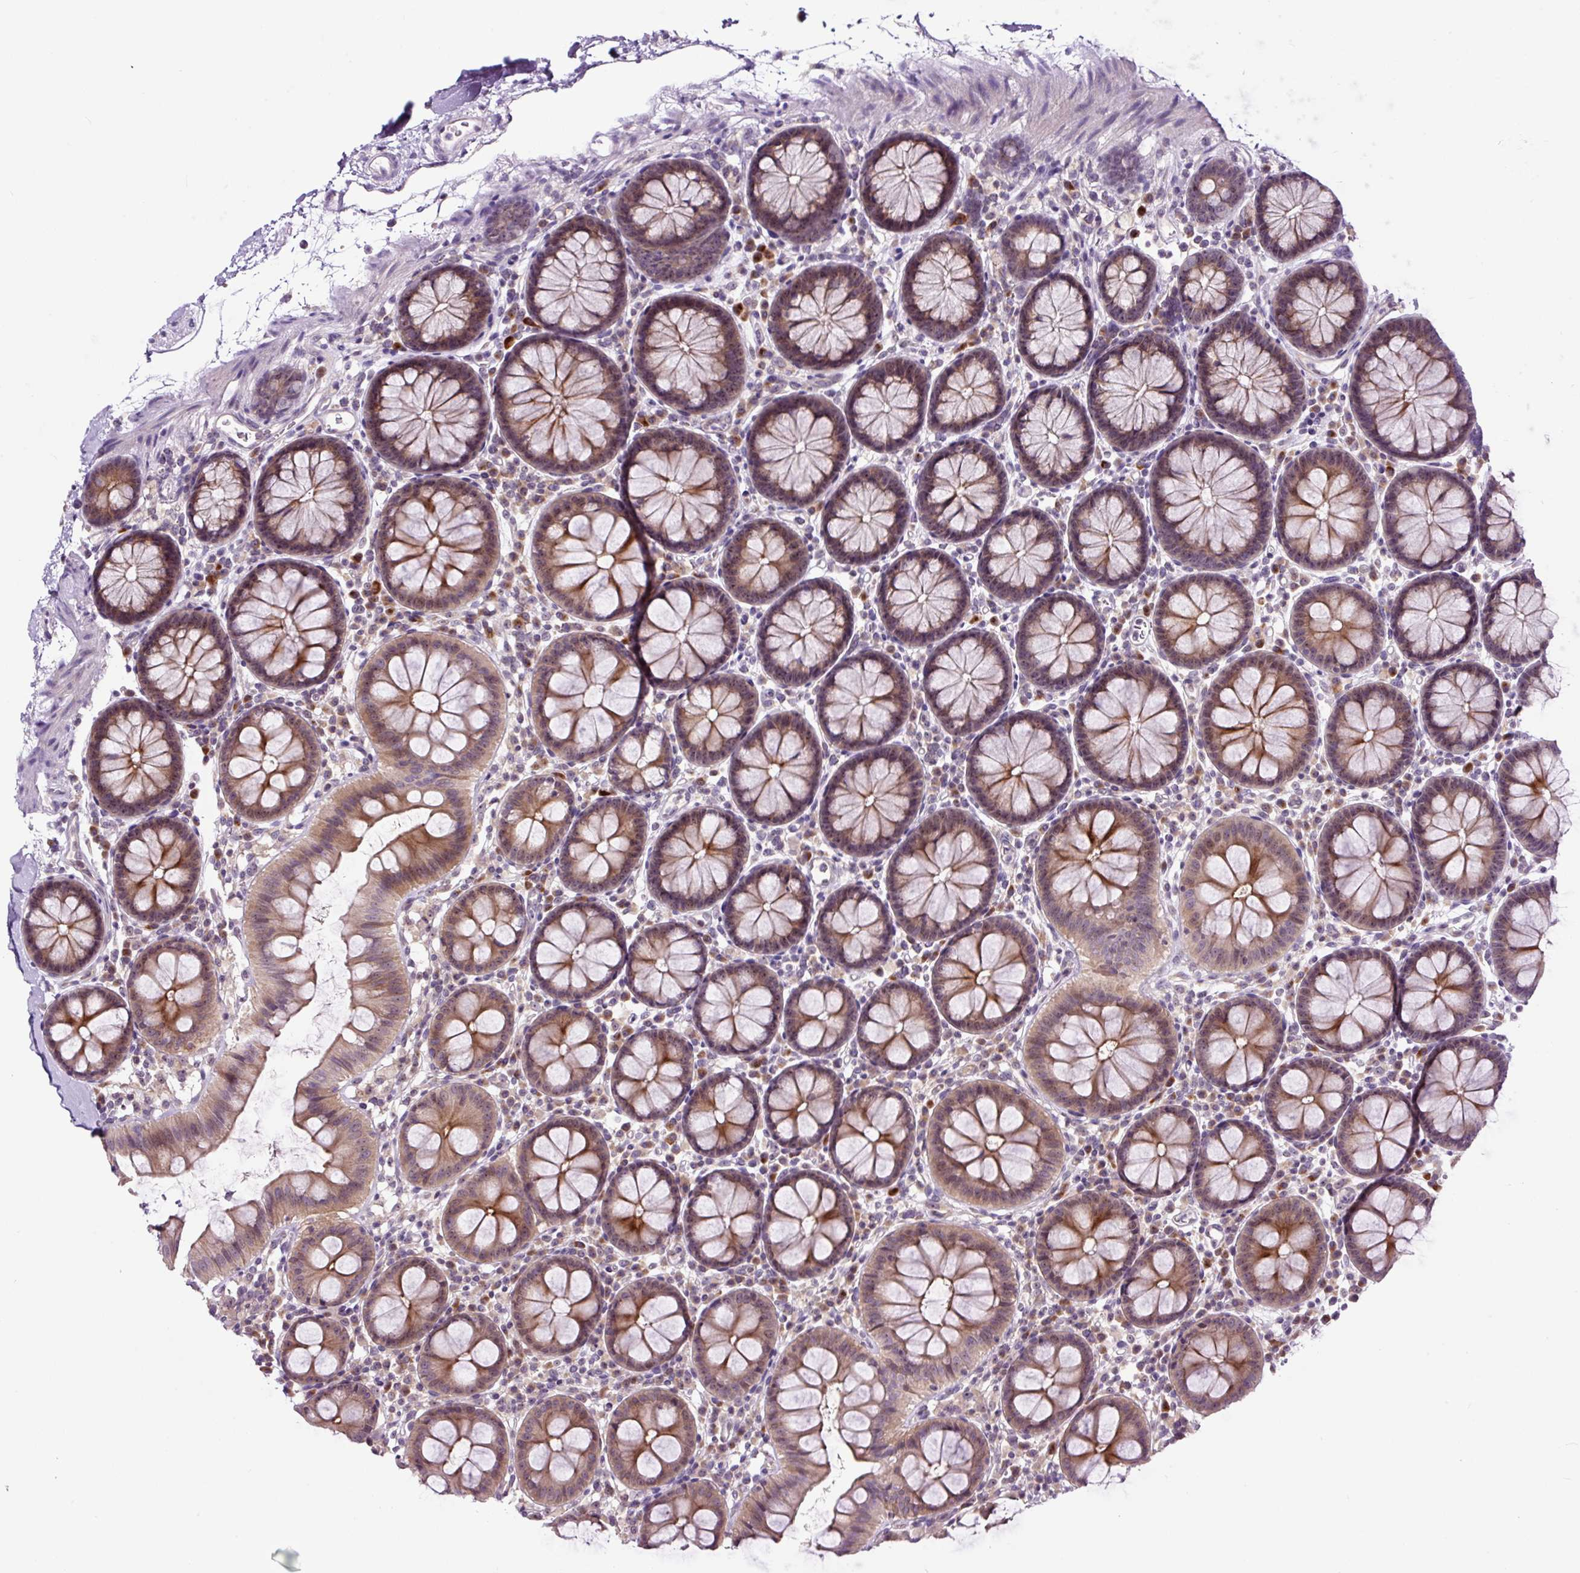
{"staining": {"intensity": "negative", "quantity": "none", "location": "none"}, "tissue": "colon", "cell_type": "Endothelial cells", "image_type": "normal", "snomed": [{"axis": "morphology", "description": "Normal tissue, NOS"}, {"axis": "topography", "description": "Colon"}], "caption": "An image of colon stained for a protein demonstrates no brown staining in endothelial cells.", "gene": "NOM1", "patient": {"sex": "male", "age": 75}}